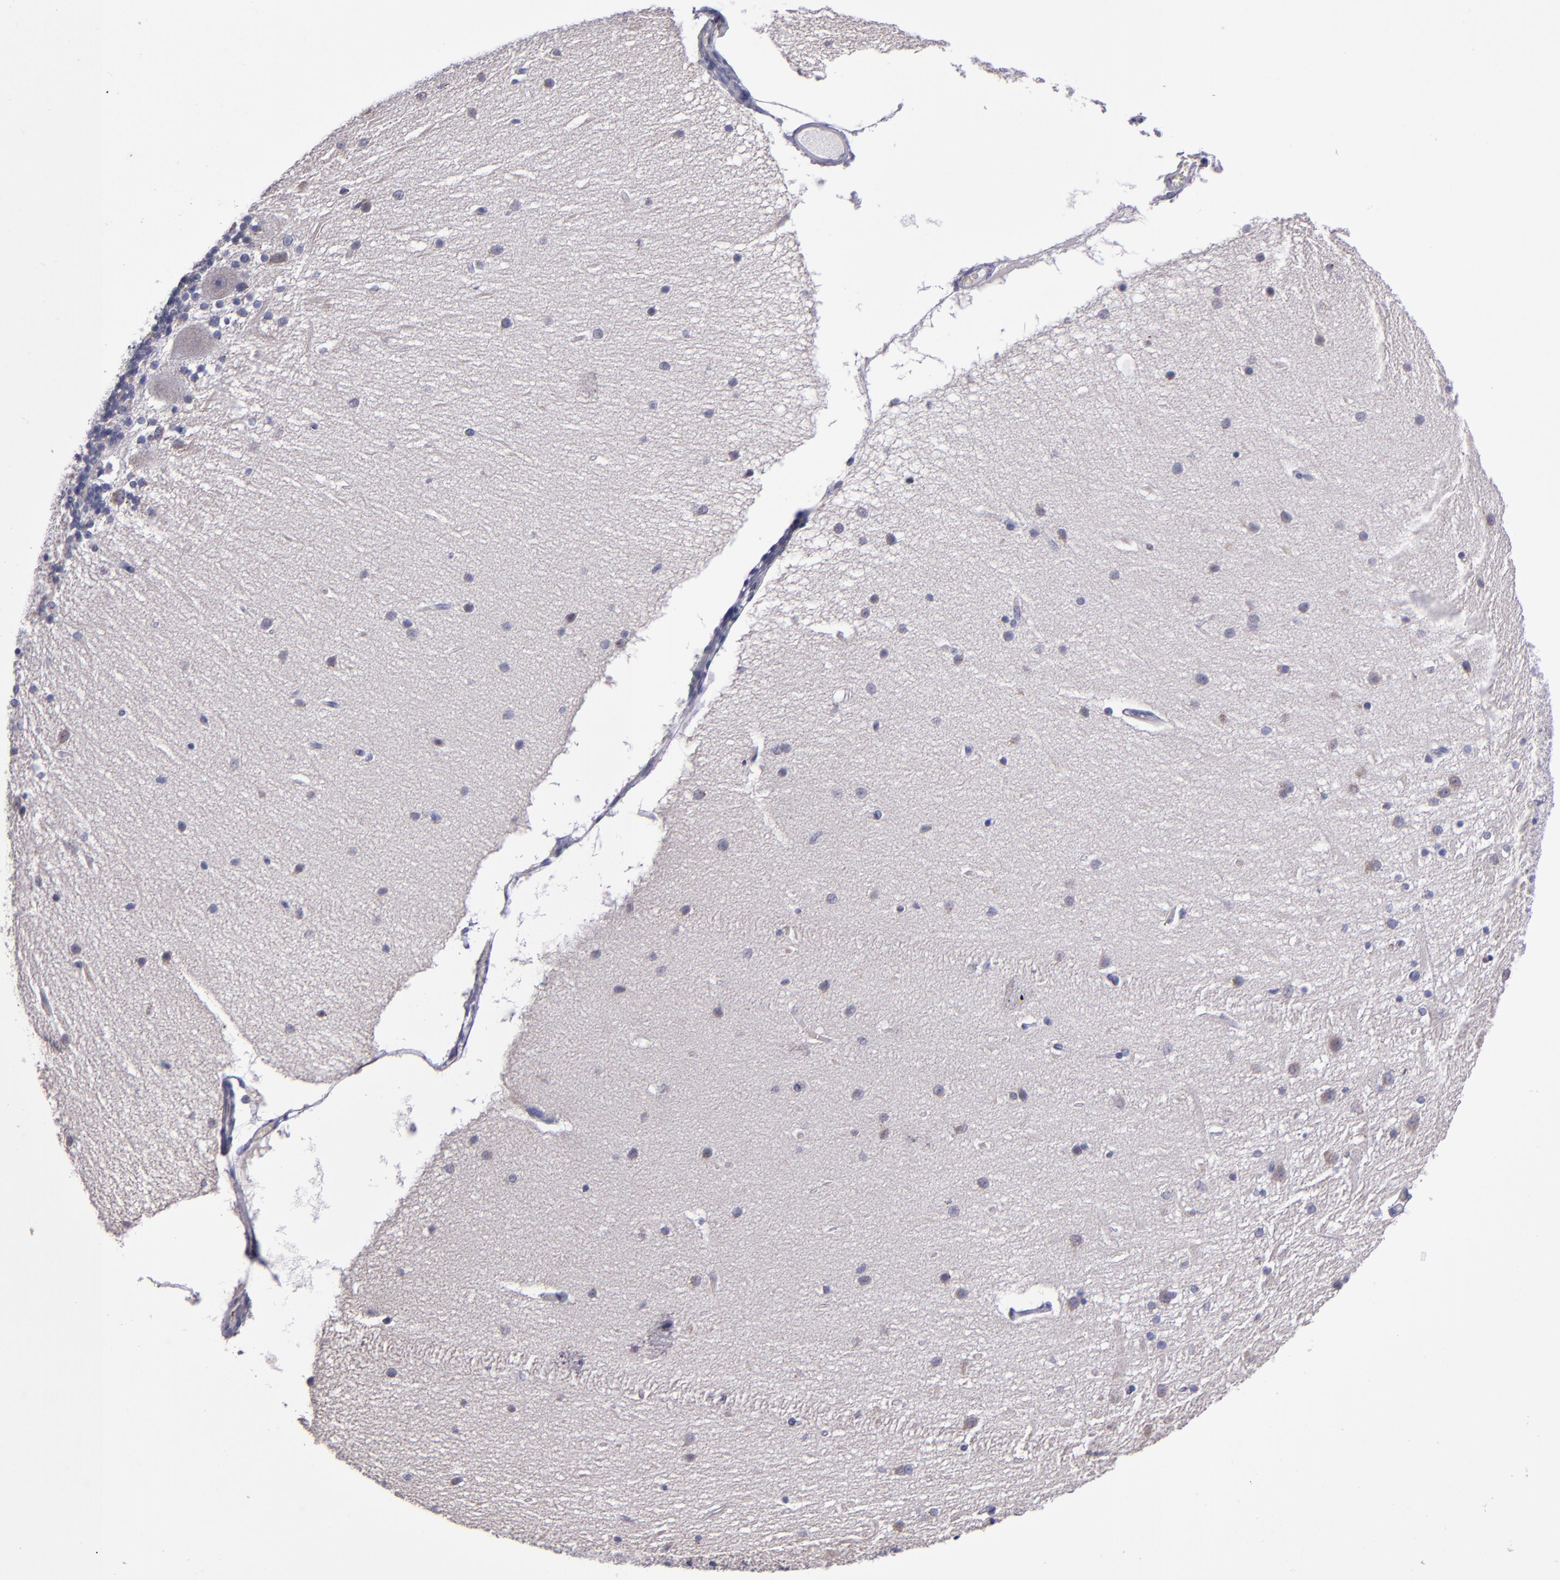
{"staining": {"intensity": "negative", "quantity": "none", "location": "none"}, "tissue": "cerebellum", "cell_type": "Cells in granular layer", "image_type": "normal", "snomed": [{"axis": "morphology", "description": "Normal tissue, NOS"}, {"axis": "topography", "description": "Cerebellum"}], "caption": "DAB immunohistochemical staining of benign human cerebellum exhibits no significant expression in cells in granular layer. (DAB (3,3'-diaminobenzidine) immunohistochemistry (IHC) with hematoxylin counter stain).", "gene": "RAB41", "patient": {"sex": "female", "age": 54}}